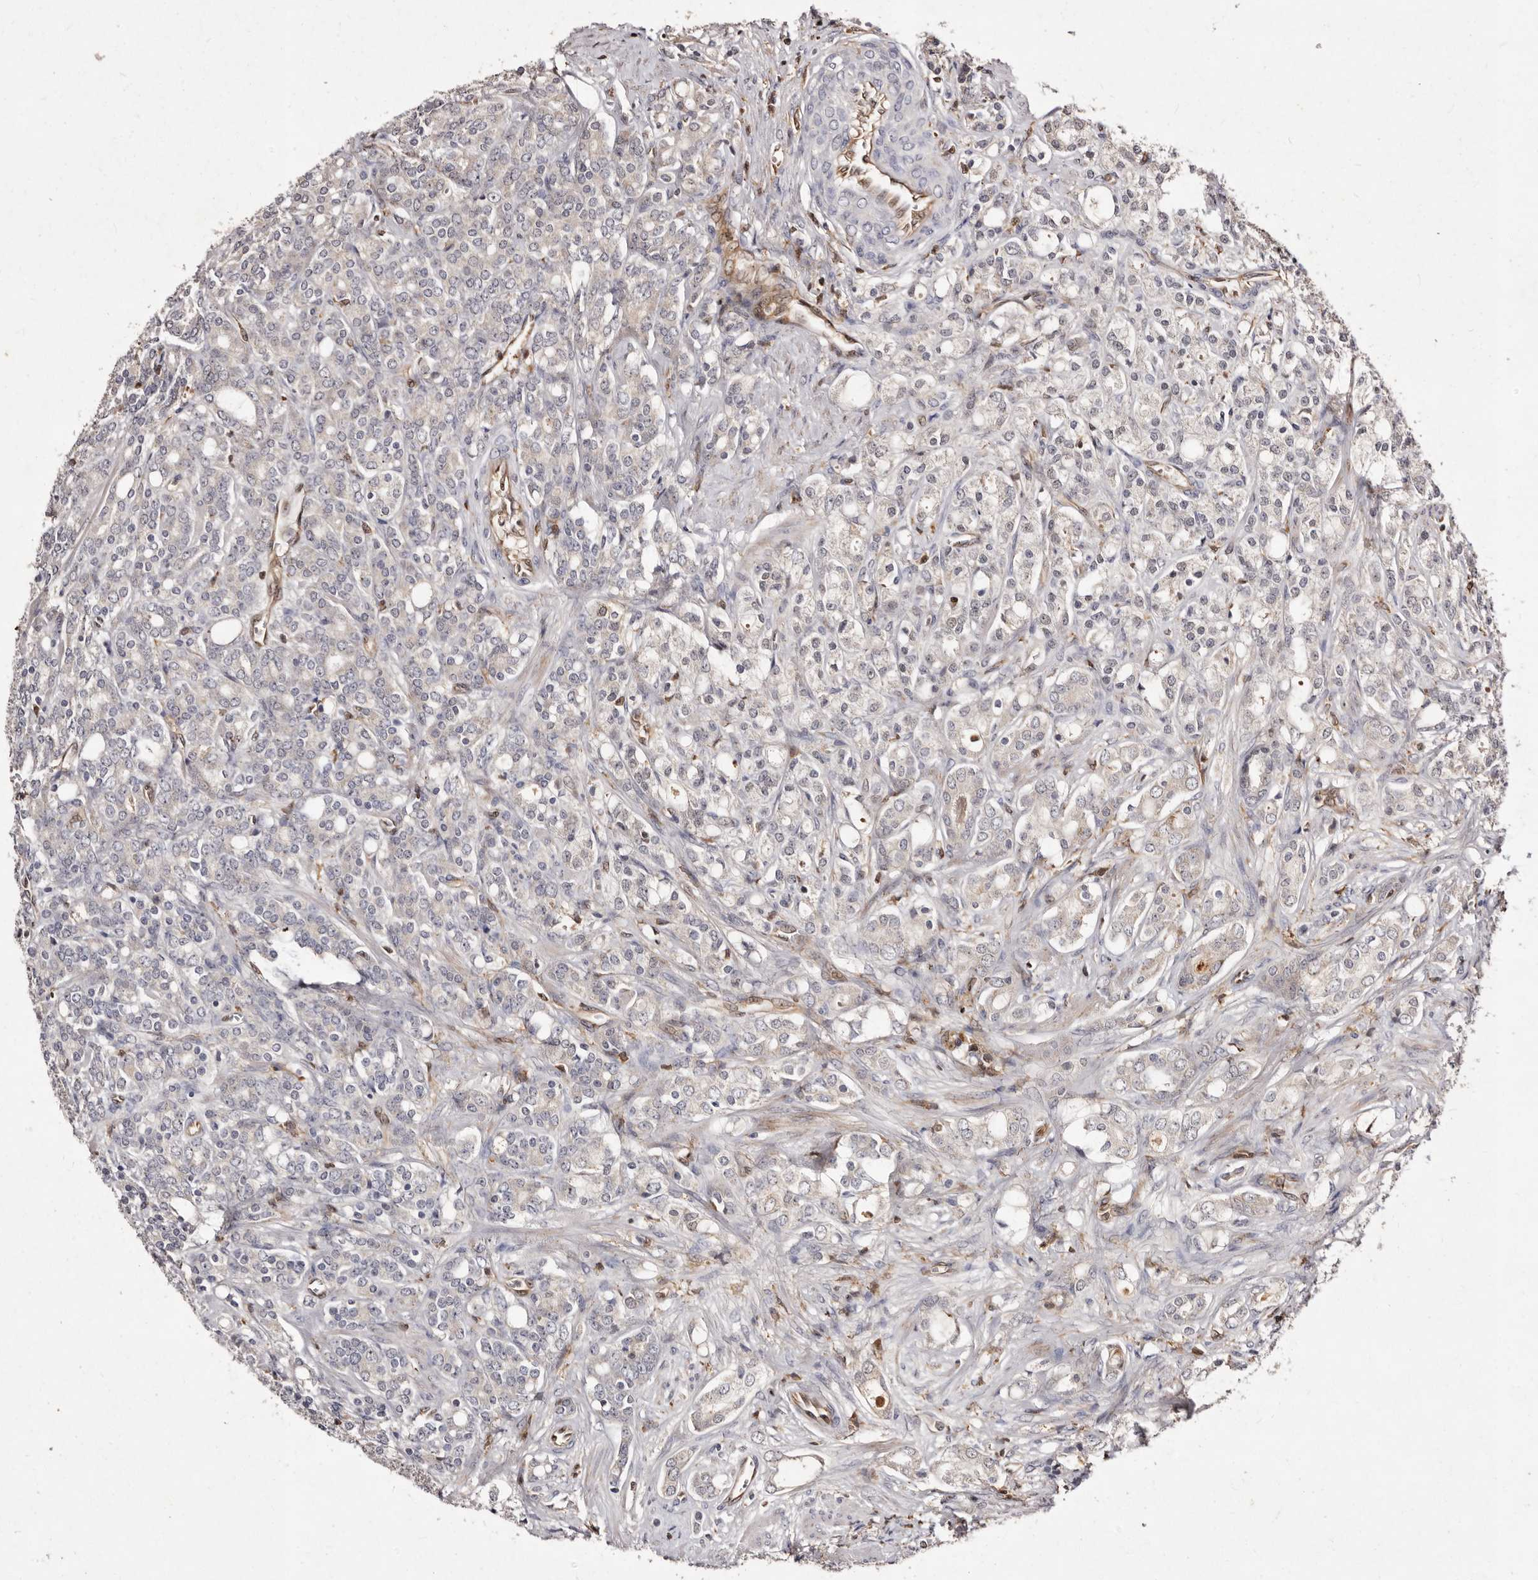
{"staining": {"intensity": "negative", "quantity": "none", "location": "none"}, "tissue": "prostate cancer", "cell_type": "Tumor cells", "image_type": "cancer", "snomed": [{"axis": "morphology", "description": "Adenocarcinoma, High grade"}, {"axis": "topography", "description": "Prostate"}], "caption": "IHC of adenocarcinoma (high-grade) (prostate) demonstrates no staining in tumor cells. The staining was performed using DAB to visualize the protein expression in brown, while the nuclei were stained in blue with hematoxylin (Magnification: 20x).", "gene": "GIMAP4", "patient": {"sex": "male", "age": 62}}